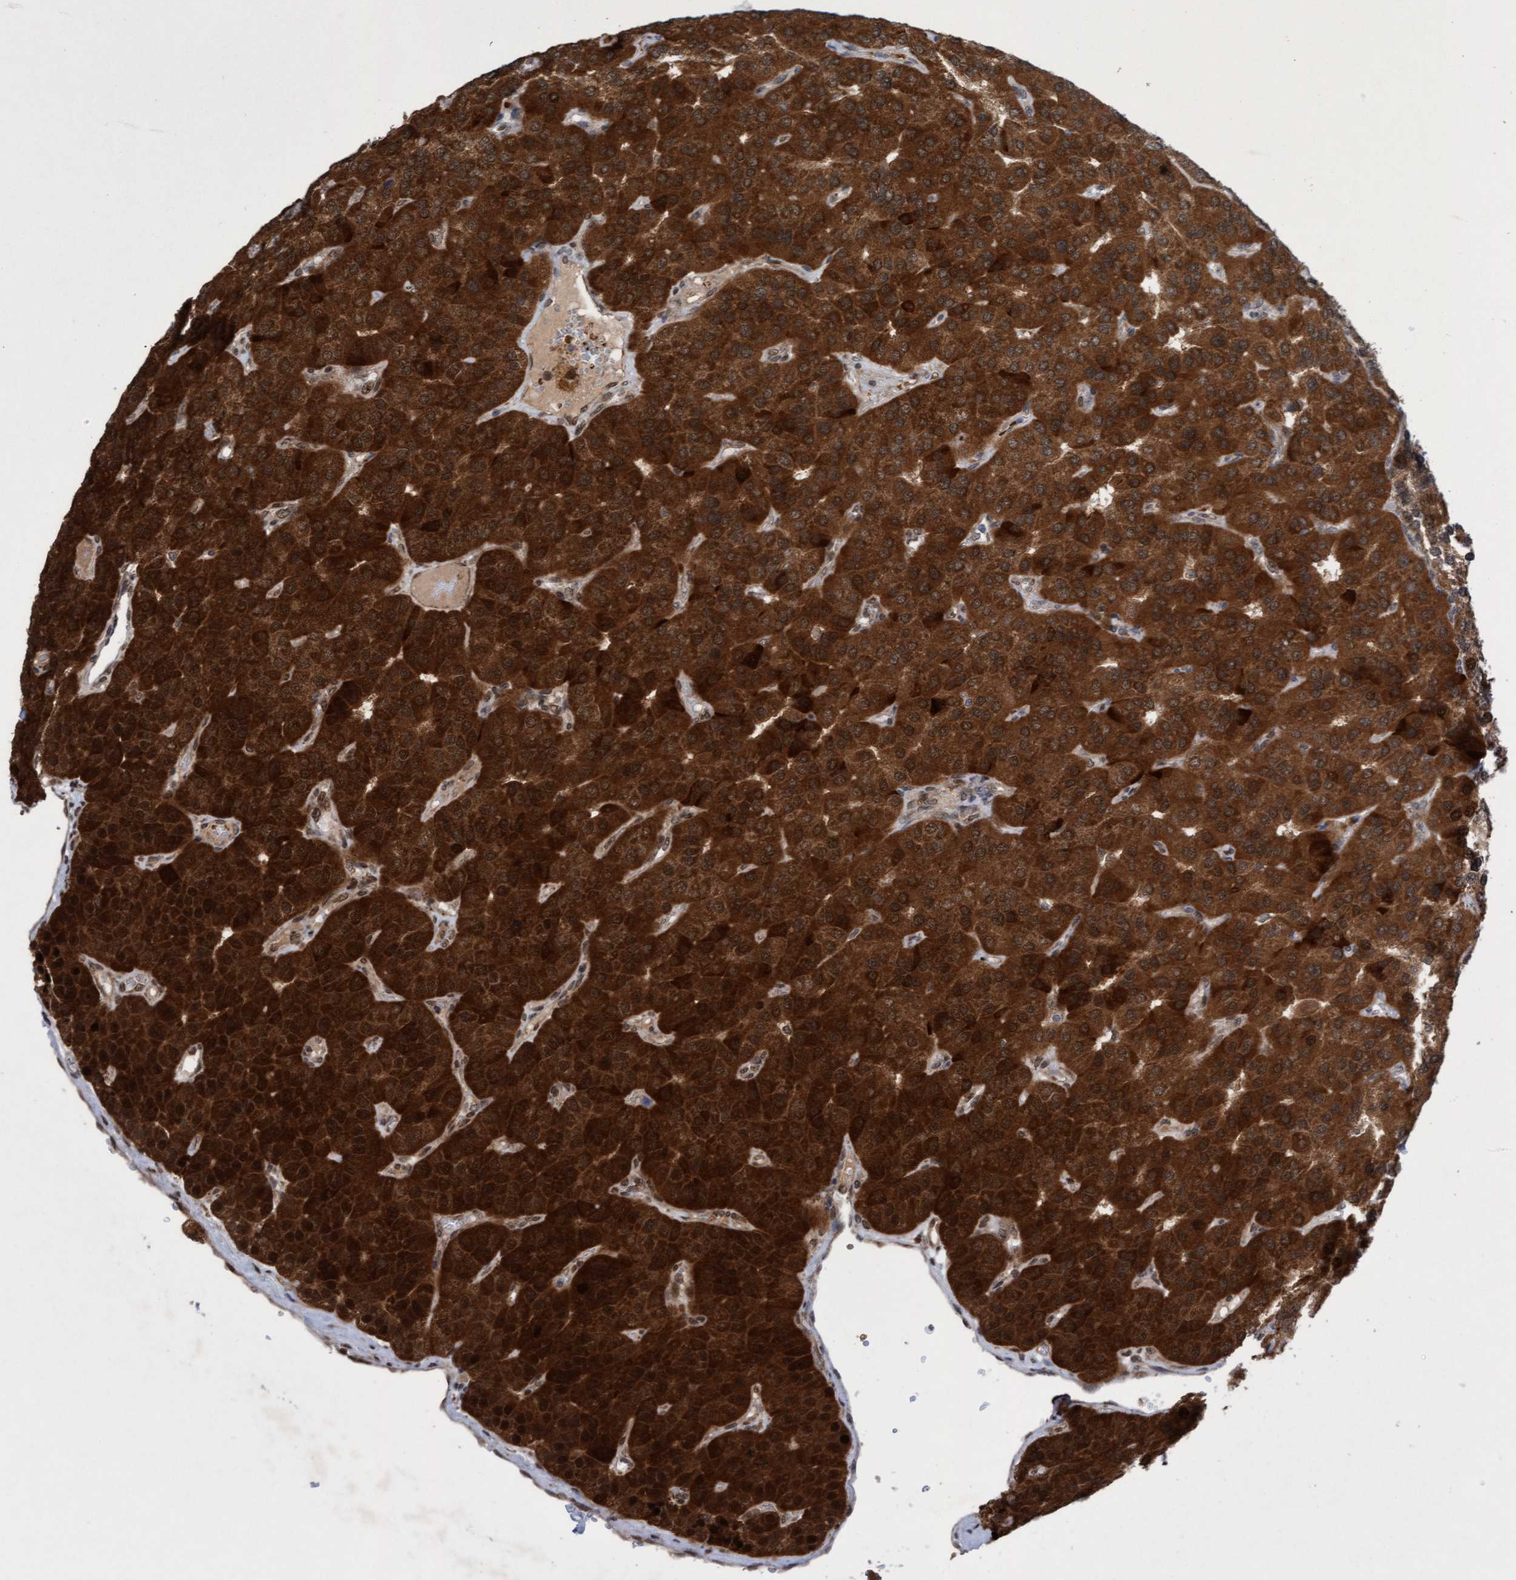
{"staining": {"intensity": "strong", "quantity": ">75%", "location": "cytoplasmic/membranous"}, "tissue": "parathyroid gland", "cell_type": "Glandular cells", "image_type": "normal", "snomed": [{"axis": "morphology", "description": "Normal tissue, NOS"}, {"axis": "morphology", "description": "Adenoma, NOS"}, {"axis": "topography", "description": "Parathyroid gland"}], "caption": "A histopathology image showing strong cytoplasmic/membranous positivity in approximately >75% of glandular cells in benign parathyroid gland, as visualized by brown immunohistochemical staining.", "gene": "TANC2", "patient": {"sex": "female", "age": 86}}